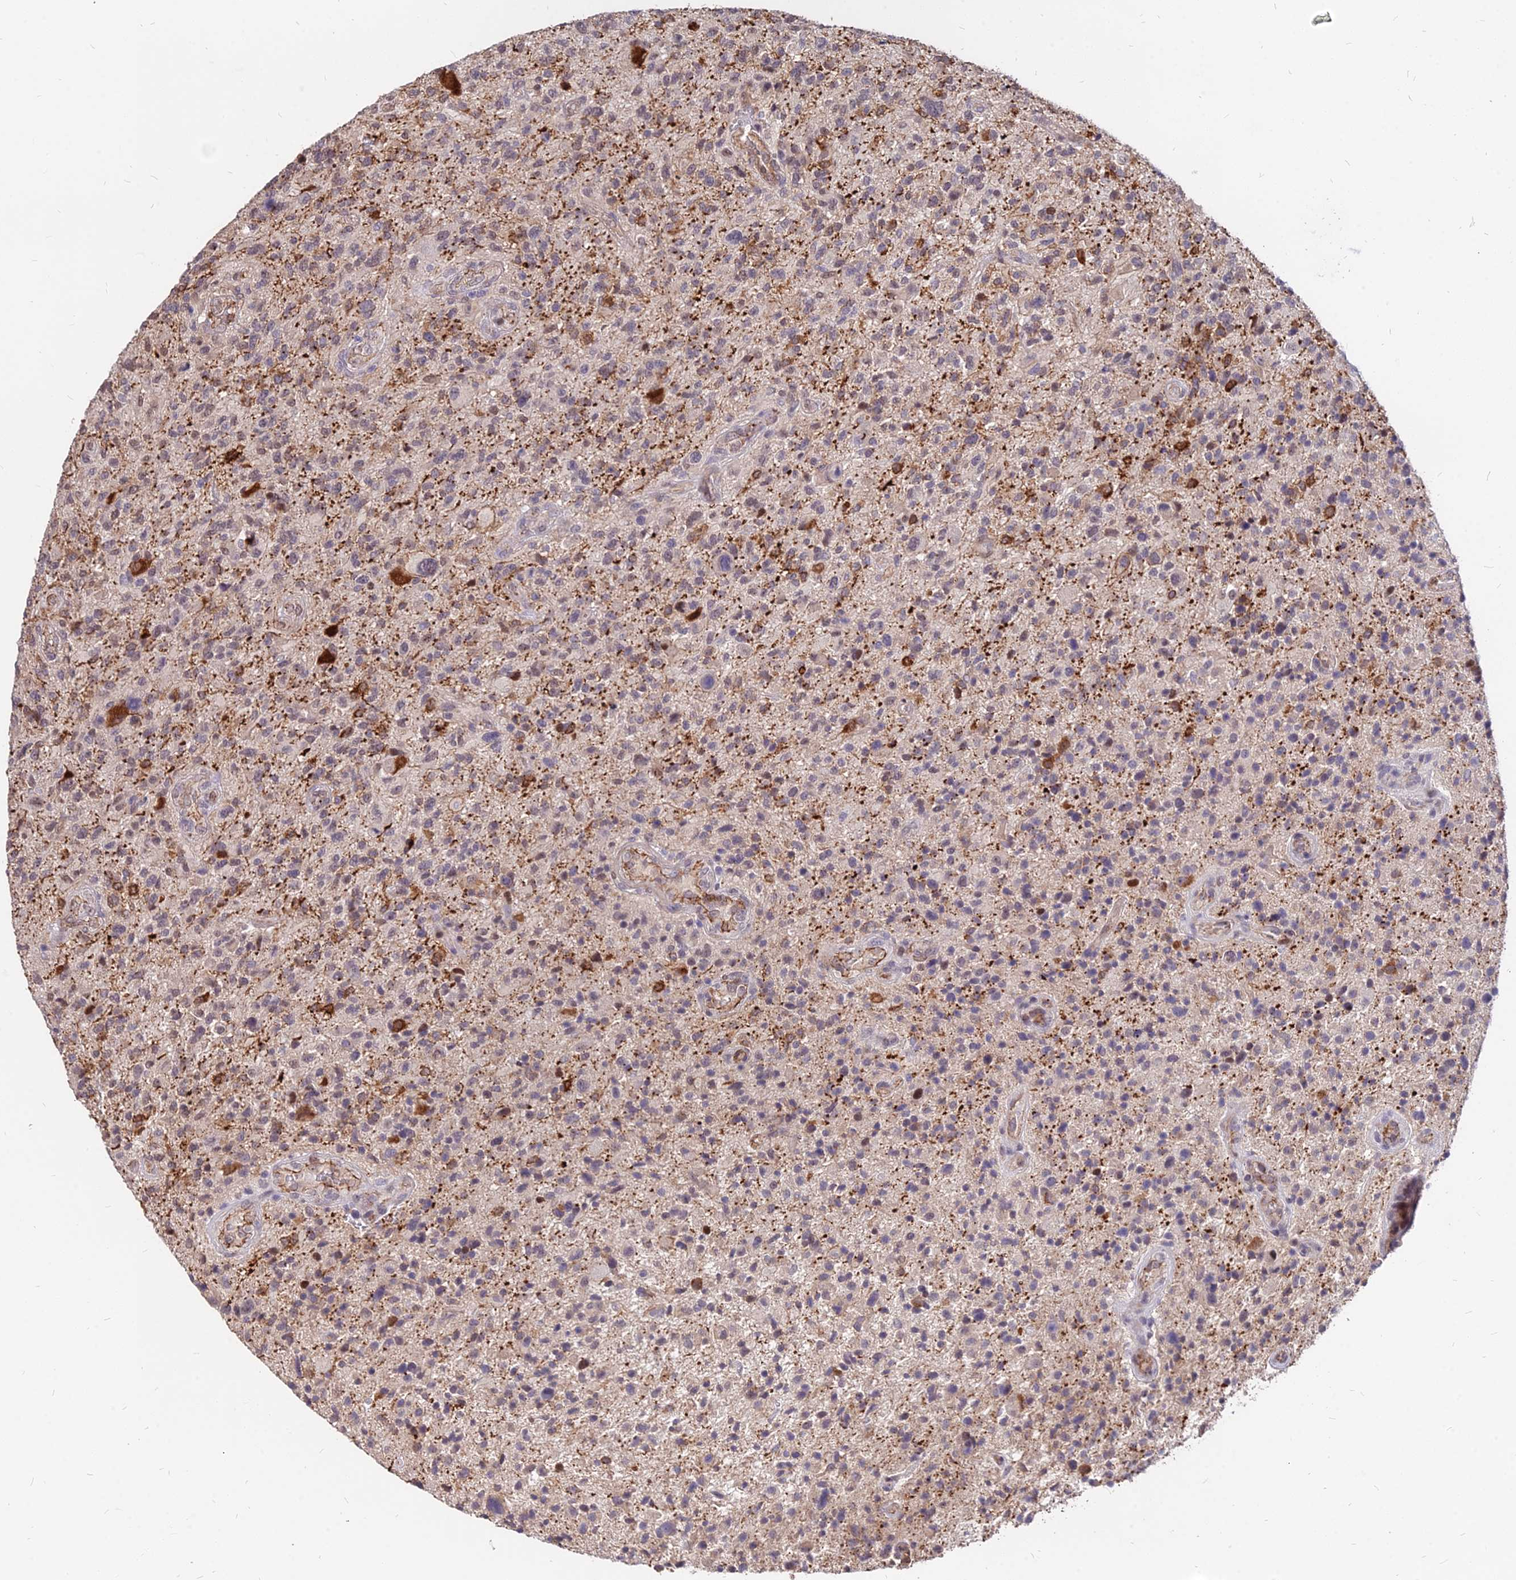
{"staining": {"intensity": "weak", "quantity": "<25%", "location": "nuclear"}, "tissue": "glioma", "cell_type": "Tumor cells", "image_type": "cancer", "snomed": [{"axis": "morphology", "description": "Glioma, malignant, High grade"}, {"axis": "topography", "description": "Brain"}], "caption": "Tumor cells are negative for brown protein staining in malignant high-grade glioma.", "gene": "C11orf68", "patient": {"sex": "male", "age": 47}}